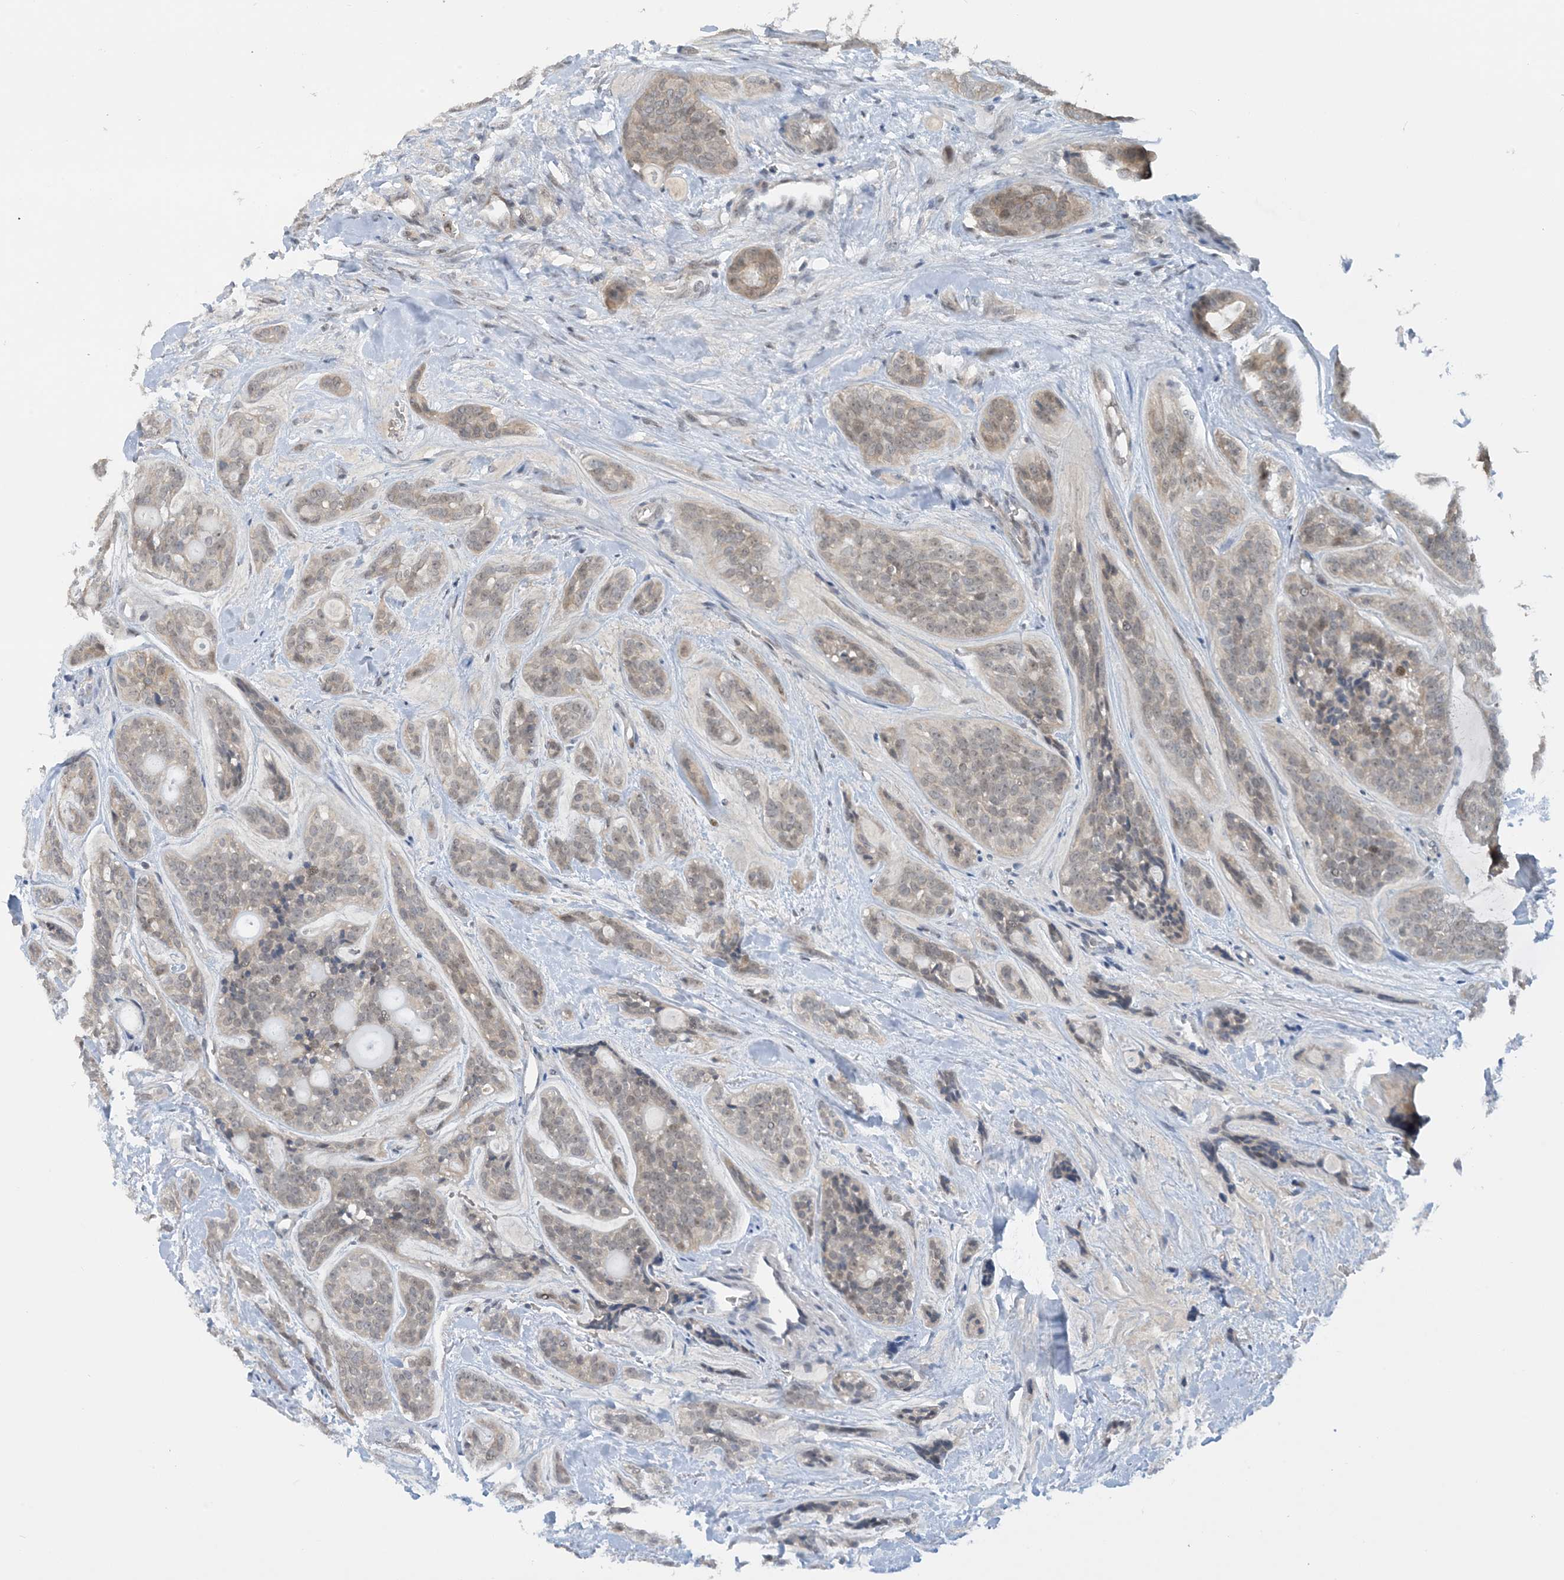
{"staining": {"intensity": "weak", "quantity": "<25%", "location": "nuclear"}, "tissue": "head and neck cancer", "cell_type": "Tumor cells", "image_type": "cancer", "snomed": [{"axis": "morphology", "description": "Adenocarcinoma, NOS"}, {"axis": "topography", "description": "Head-Neck"}], "caption": "Histopathology image shows no significant protein staining in tumor cells of head and neck cancer.", "gene": "UBE2E1", "patient": {"sex": "male", "age": 66}}